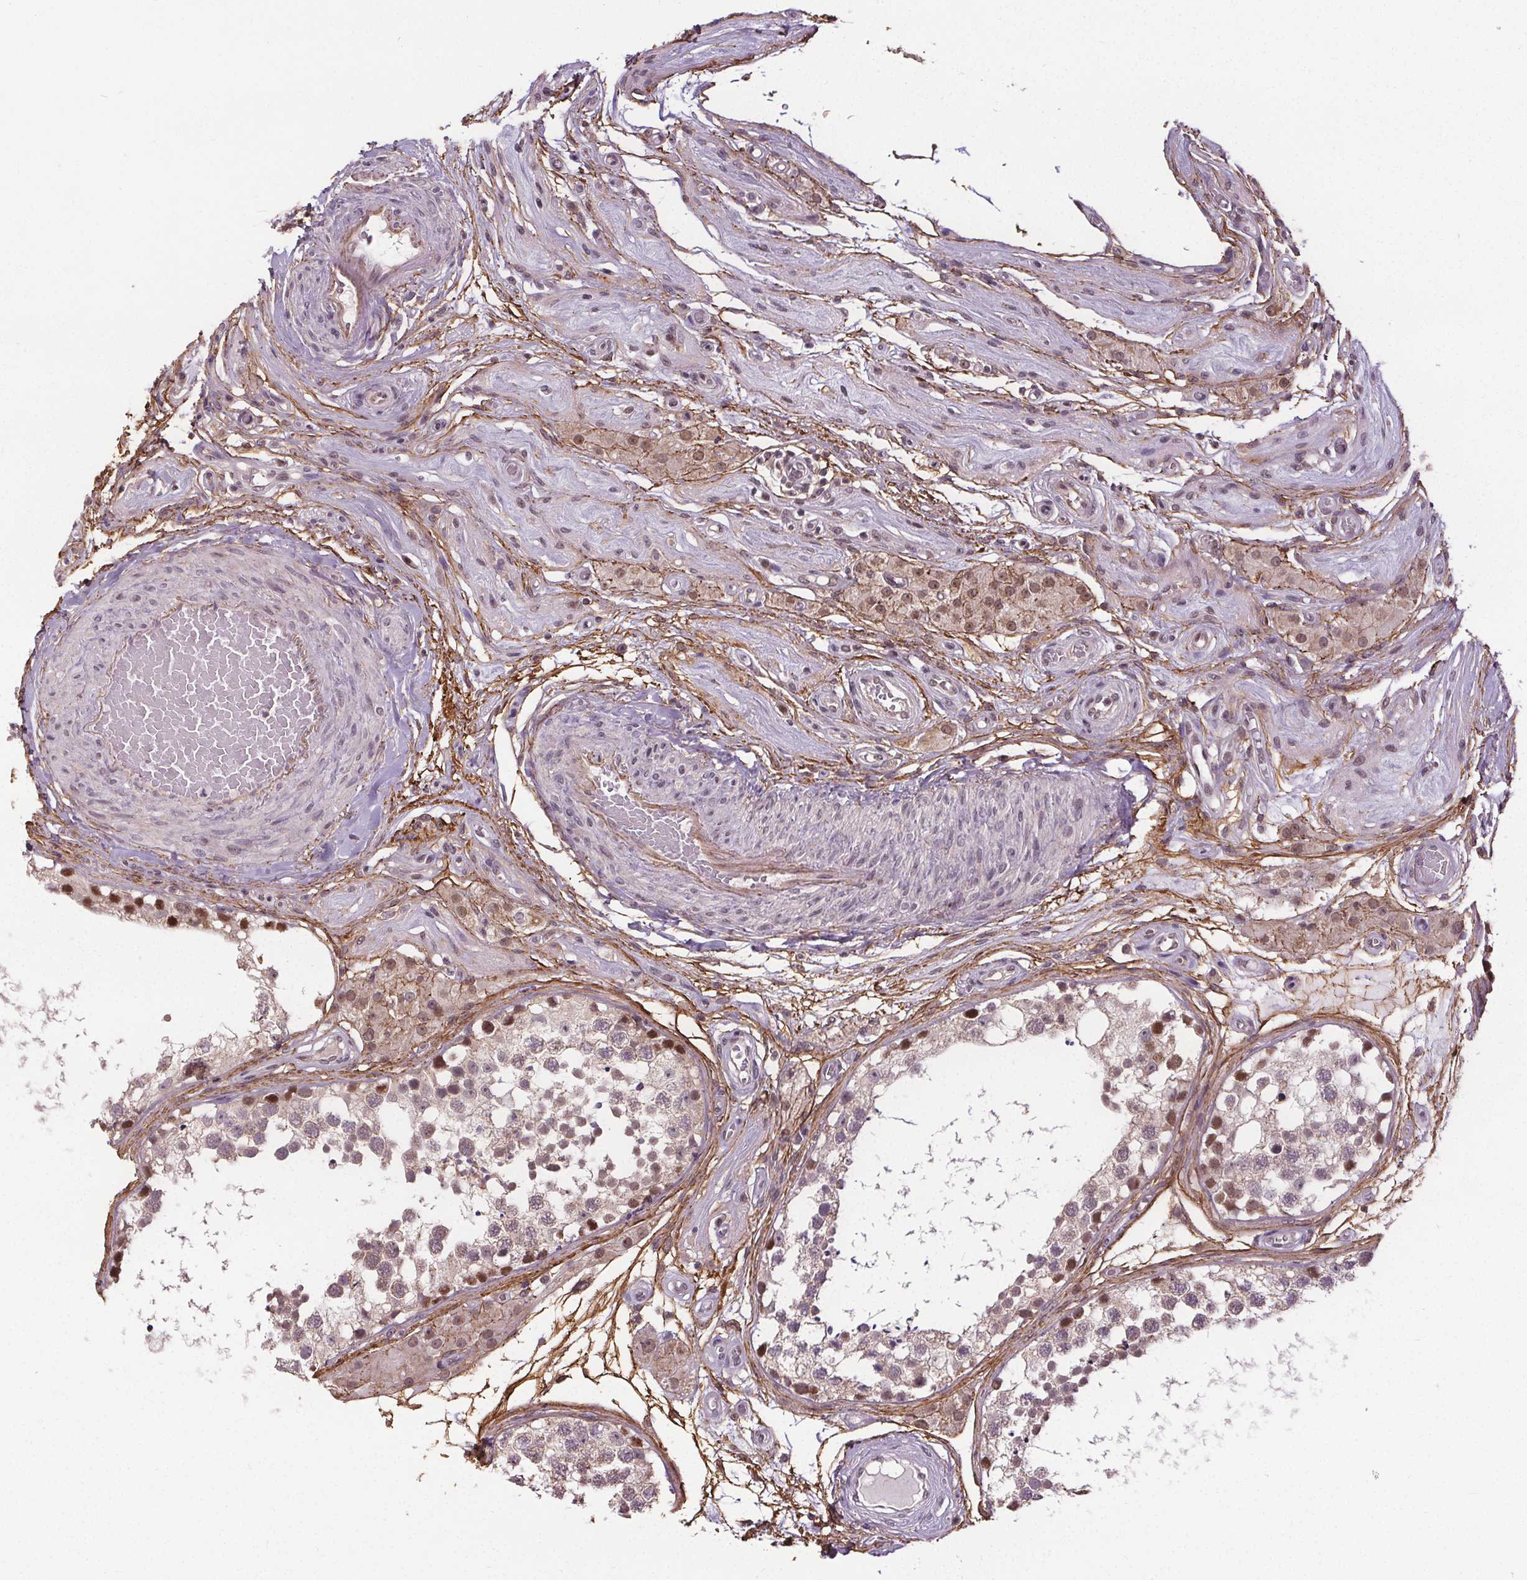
{"staining": {"intensity": "moderate", "quantity": "<25%", "location": "nuclear"}, "tissue": "testis", "cell_type": "Cells in seminiferous ducts", "image_type": "normal", "snomed": [{"axis": "morphology", "description": "Normal tissue, NOS"}, {"axis": "morphology", "description": "Seminoma, NOS"}, {"axis": "topography", "description": "Testis"}], "caption": "Cells in seminiferous ducts reveal low levels of moderate nuclear expression in approximately <25% of cells in unremarkable testis.", "gene": "KIAA0232", "patient": {"sex": "male", "age": 65}}